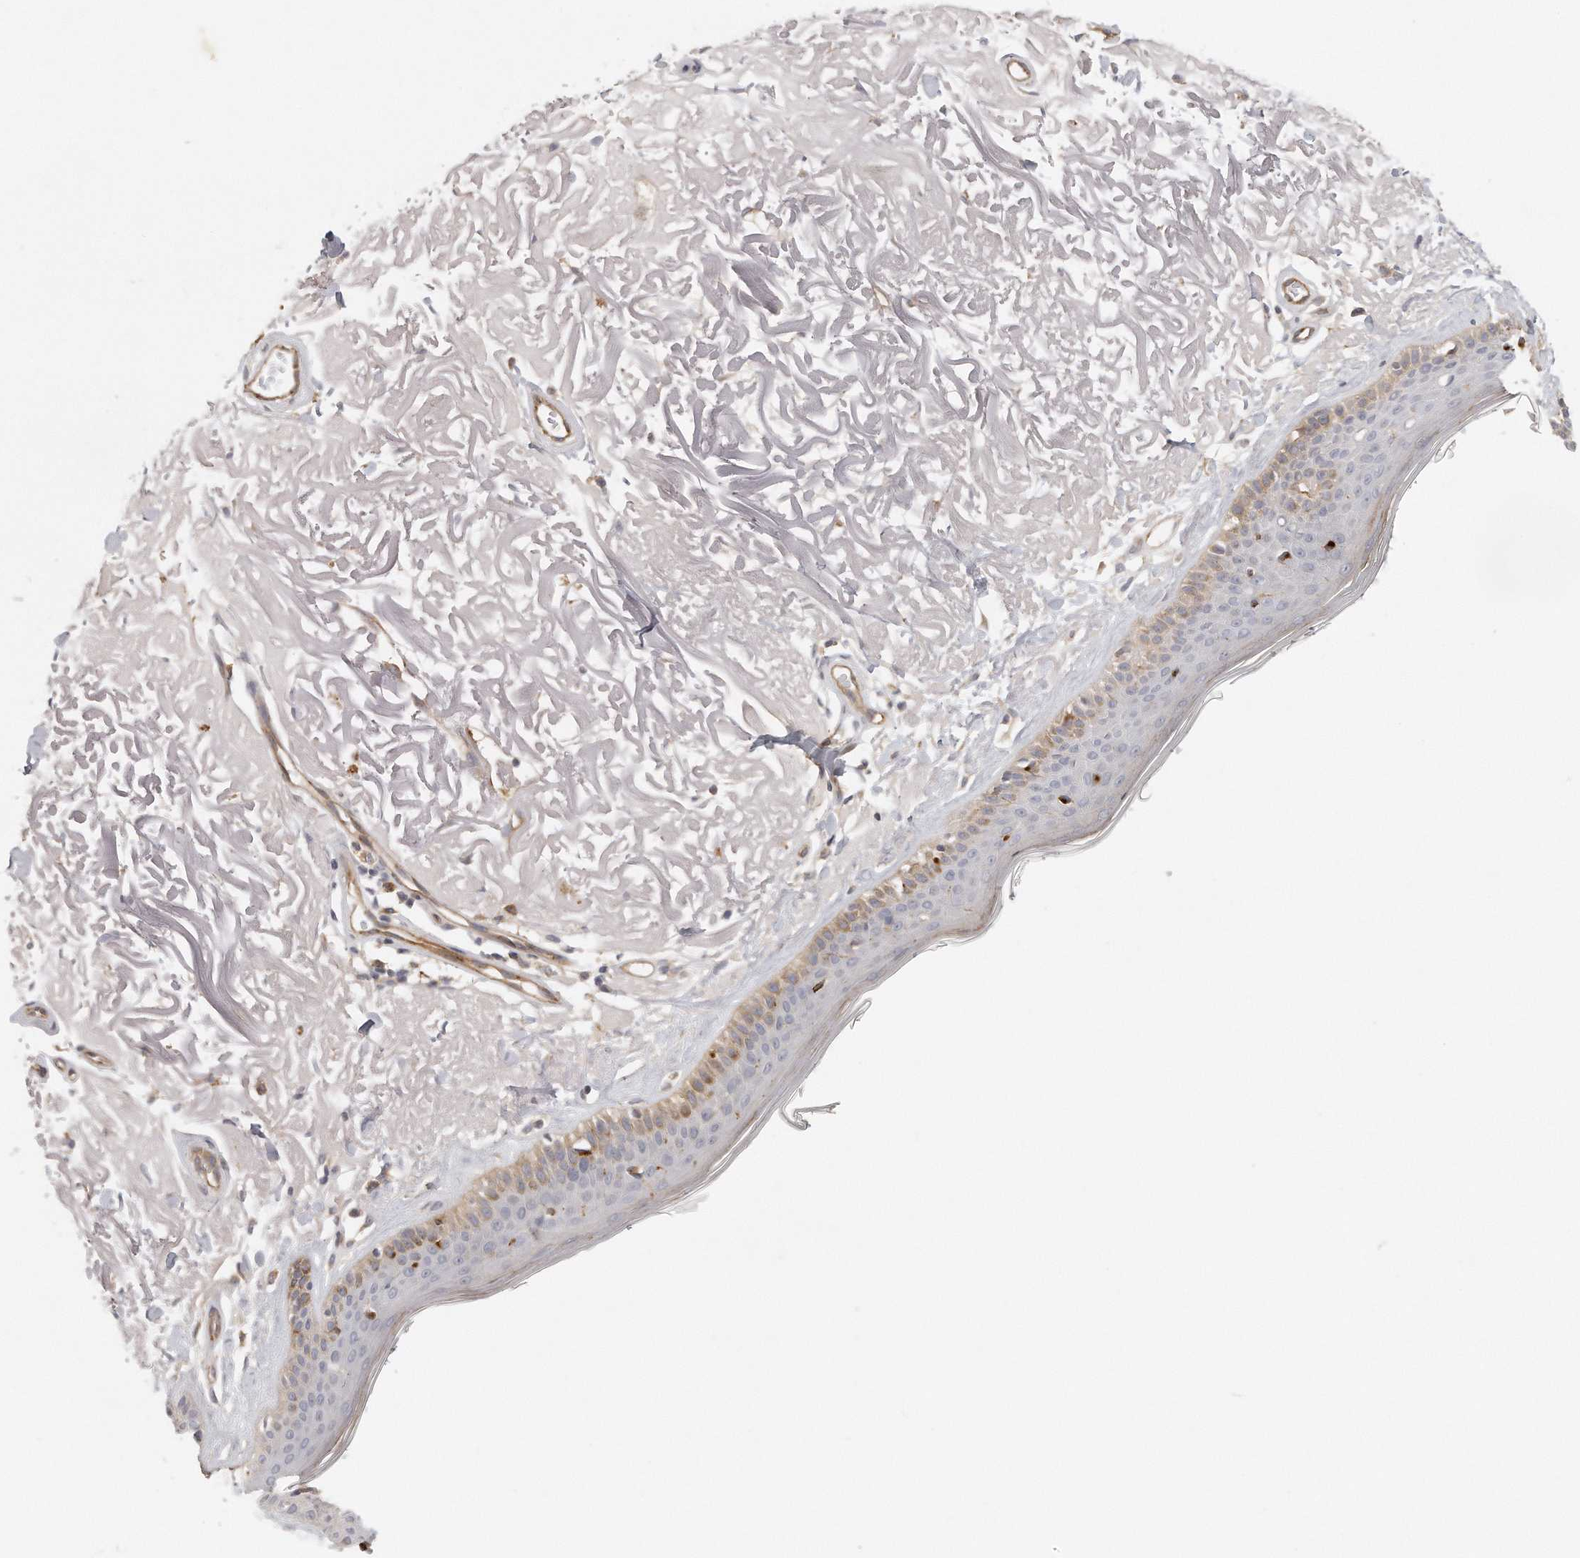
{"staining": {"intensity": "weak", "quantity": ">75%", "location": "cytoplasmic/membranous"}, "tissue": "skin", "cell_type": "Fibroblasts", "image_type": "normal", "snomed": [{"axis": "morphology", "description": "Normal tissue, NOS"}, {"axis": "topography", "description": "Skin"}, {"axis": "topography", "description": "Skeletal muscle"}], "caption": "Skin was stained to show a protein in brown. There is low levels of weak cytoplasmic/membranous positivity in about >75% of fibroblasts.", "gene": "MTERF4", "patient": {"sex": "male", "age": 83}}